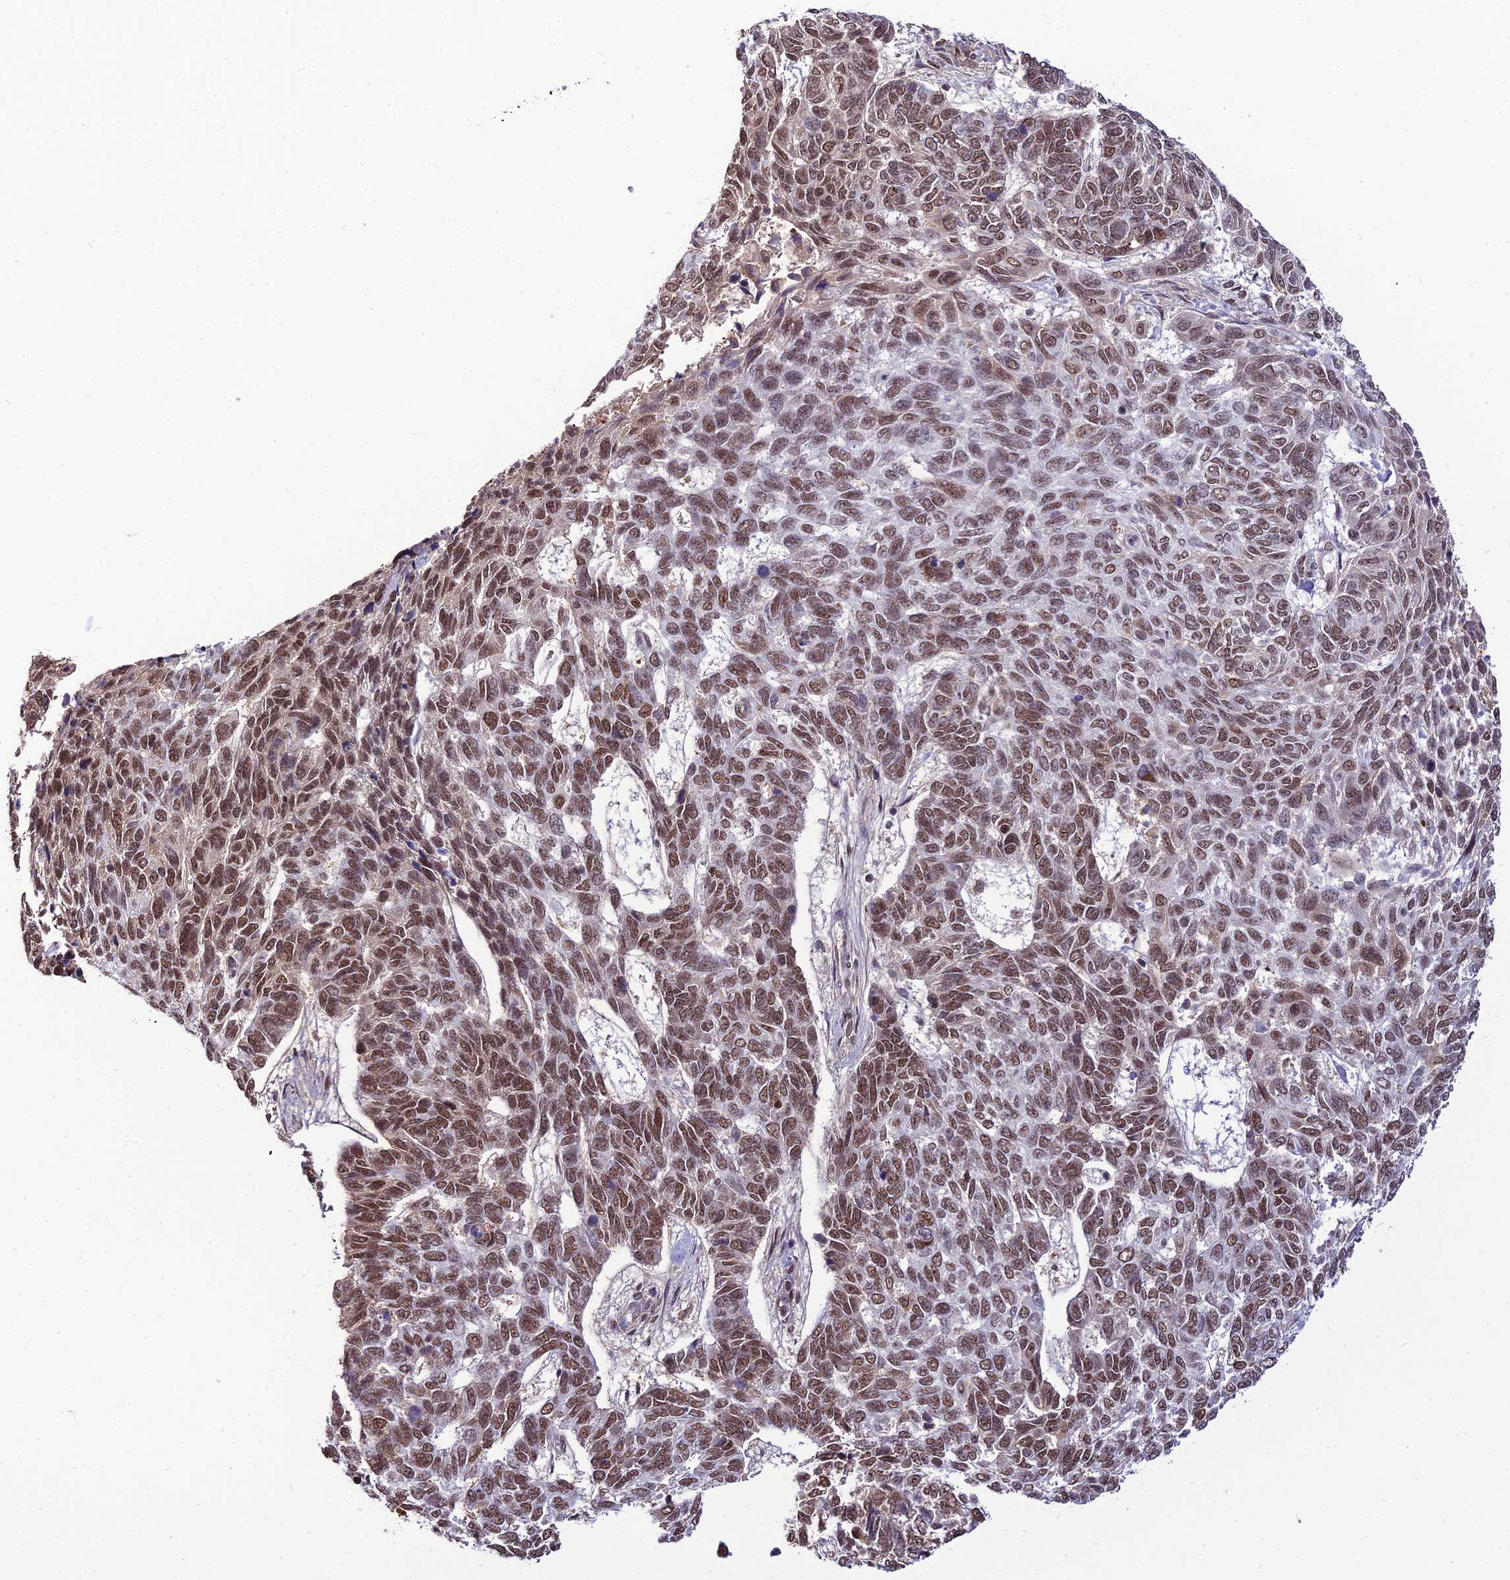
{"staining": {"intensity": "moderate", "quantity": ">75%", "location": "nuclear"}, "tissue": "skin cancer", "cell_type": "Tumor cells", "image_type": "cancer", "snomed": [{"axis": "morphology", "description": "Basal cell carcinoma"}, {"axis": "topography", "description": "Skin"}], "caption": "Brown immunohistochemical staining in human skin cancer (basal cell carcinoma) exhibits moderate nuclear staining in approximately >75% of tumor cells. (DAB IHC with brightfield microscopy, high magnification).", "gene": "RBM12", "patient": {"sex": "female", "age": 65}}